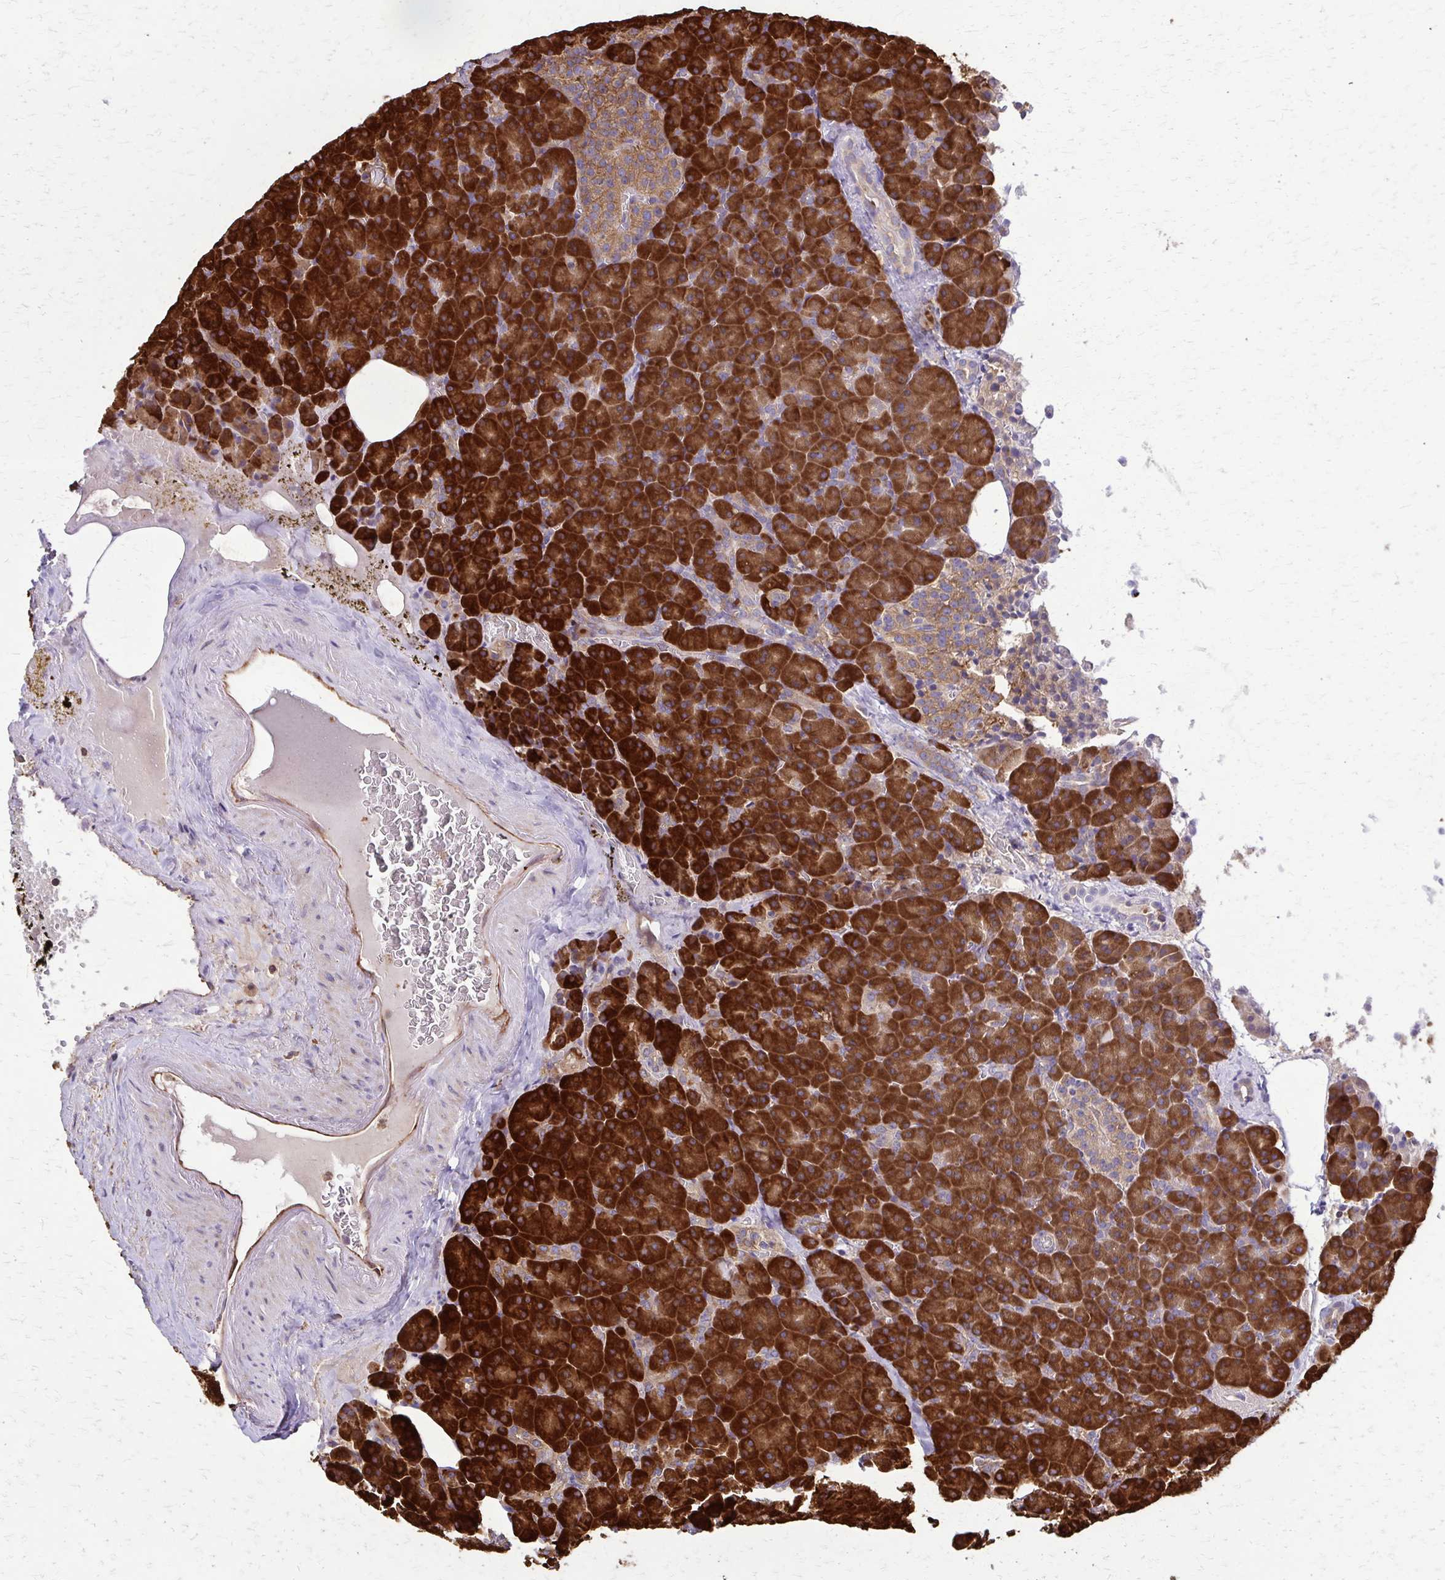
{"staining": {"intensity": "strong", "quantity": ">75%", "location": "cytoplasmic/membranous"}, "tissue": "pancreas", "cell_type": "Exocrine glandular cells", "image_type": "normal", "snomed": [{"axis": "morphology", "description": "Normal tissue, NOS"}, {"axis": "topography", "description": "Pancreas"}], "caption": "Strong cytoplasmic/membranous positivity is identified in about >75% of exocrine glandular cells in benign pancreas.", "gene": "EEF2", "patient": {"sex": "female", "age": 74}}